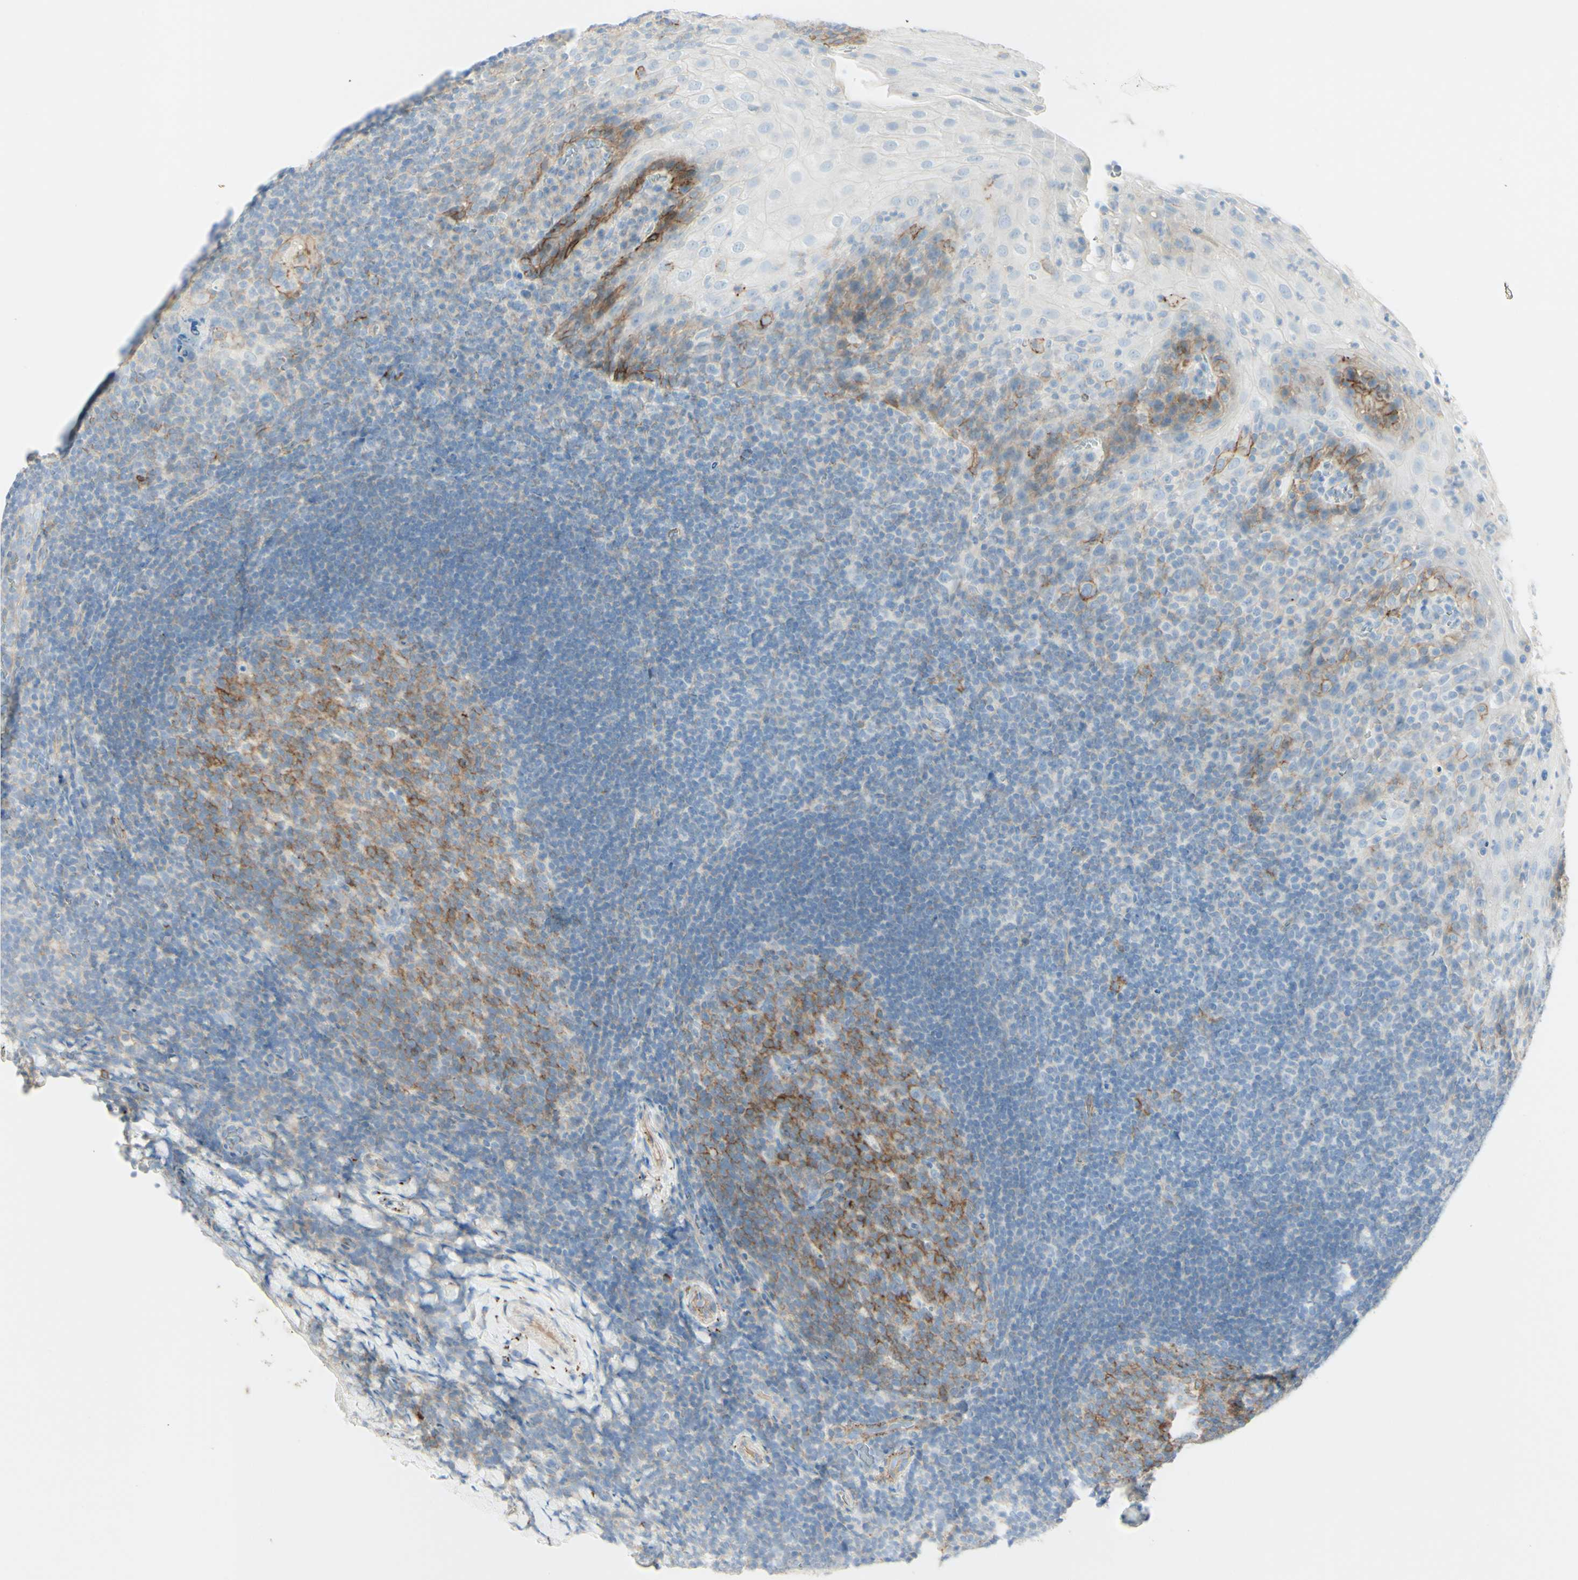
{"staining": {"intensity": "moderate", "quantity": "25%-75%", "location": "cytoplasmic/membranous"}, "tissue": "tonsil", "cell_type": "Germinal center cells", "image_type": "normal", "snomed": [{"axis": "morphology", "description": "Normal tissue, NOS"}, {"axis": "topography", "description": "Tonsil"}], "caption": "Tonsil stained for a protein shows moderate cytoplasmic/membranous positivity in germinal center cells. Using DAB (brown) and hematoxylin (blue) stains, captured at high magnification using brightfield microscopy.", "gene": "ALCAM", "patient": {"sex": "male", "age": 37}}